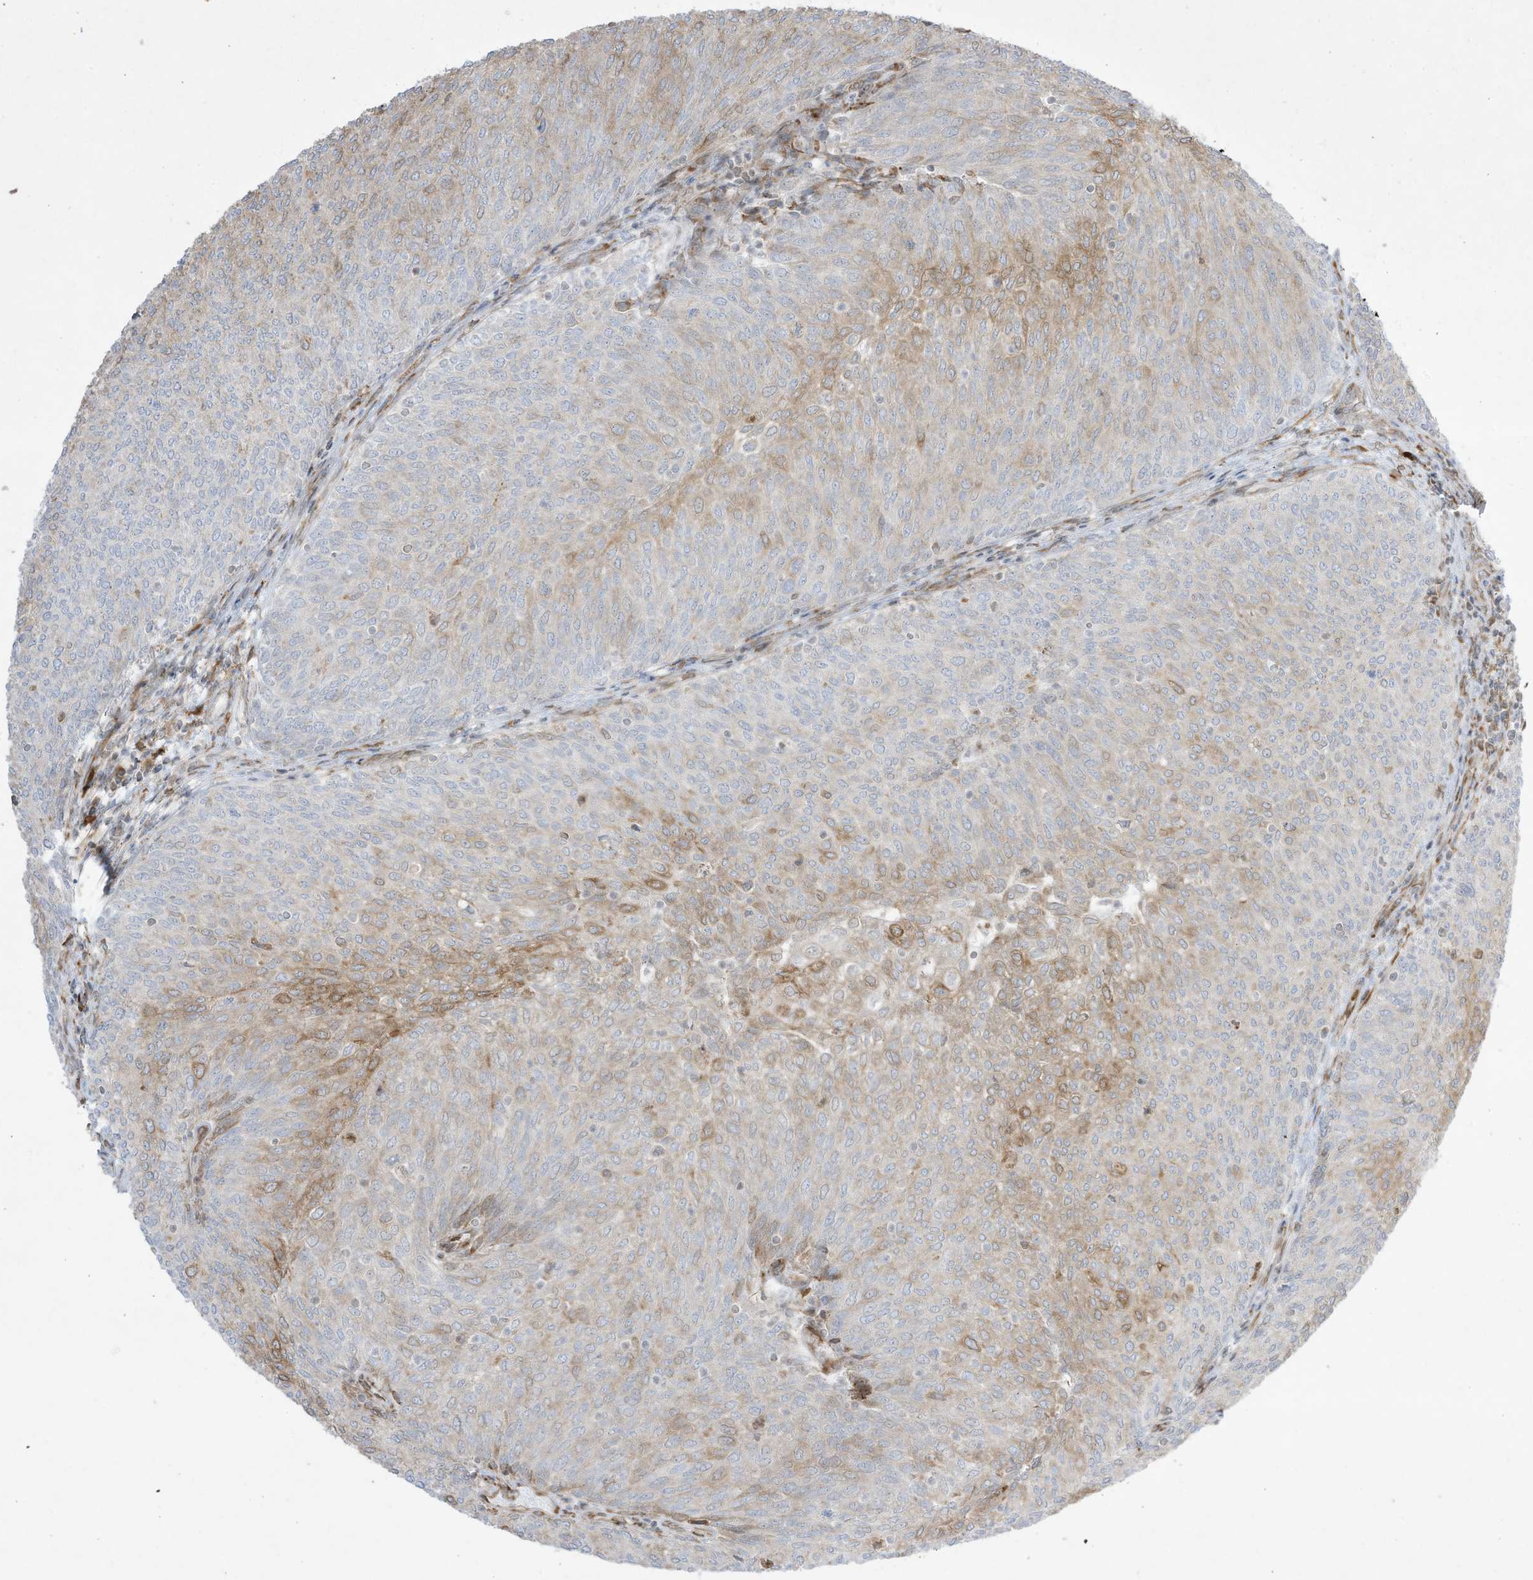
{"staining": {"intensity": "moderate", "quantity": "<25%", "location": "cytoplasmic/membranous"}, "tissue": "urothelial cancer", "cell_type": "Tumor cells", "image_type": "cancer", "snomed": [{"axis": "morphology", "description": "Urothelial carcinoma, Low grade"}, {"axis": "topography", "description": "Urinary bladder"}], "caption": "Immunohistochemical staining of human urothelial carcinoma (low-grade) exhibits low levels of moderate cytoplasmic/membranous protein positivity in about <25% of tumor cells.", "gene": "PTK6", "patient": {"sex": "female", "age": 79}}